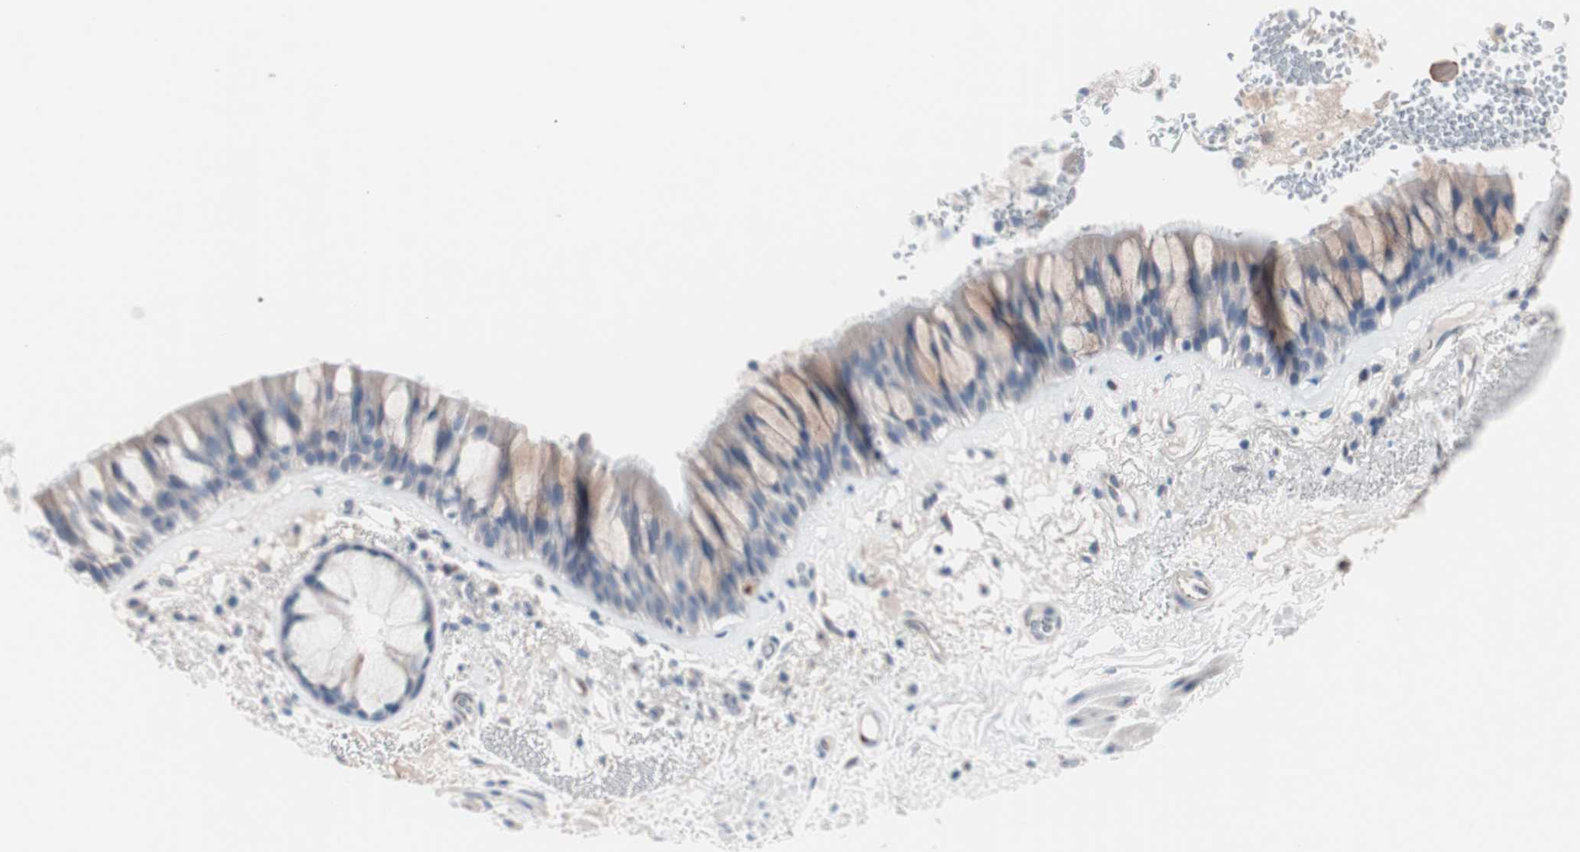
{"staining": {"intensity": "weak", "quantity": "25%-75%", "location": "cytoplasmic/membranous"}, "tissue": "bronchus", "cell_type": "Respiratory epithelial cells", "image_type": "normal", "snomed": [{"axis": "morphology", "description": "Normal tissue, NOS"}, {"axis": "topography", "description": "Bronchus"}], "caption": "Weak cytoplasmic/membranous staining for a protein is present in approximately 25%-75% of respiratory epithelial cells of normal bronchus using immunohistochemistry.", "gene": "ULBP1", "patient": {"sex": "male", "age": 66}}